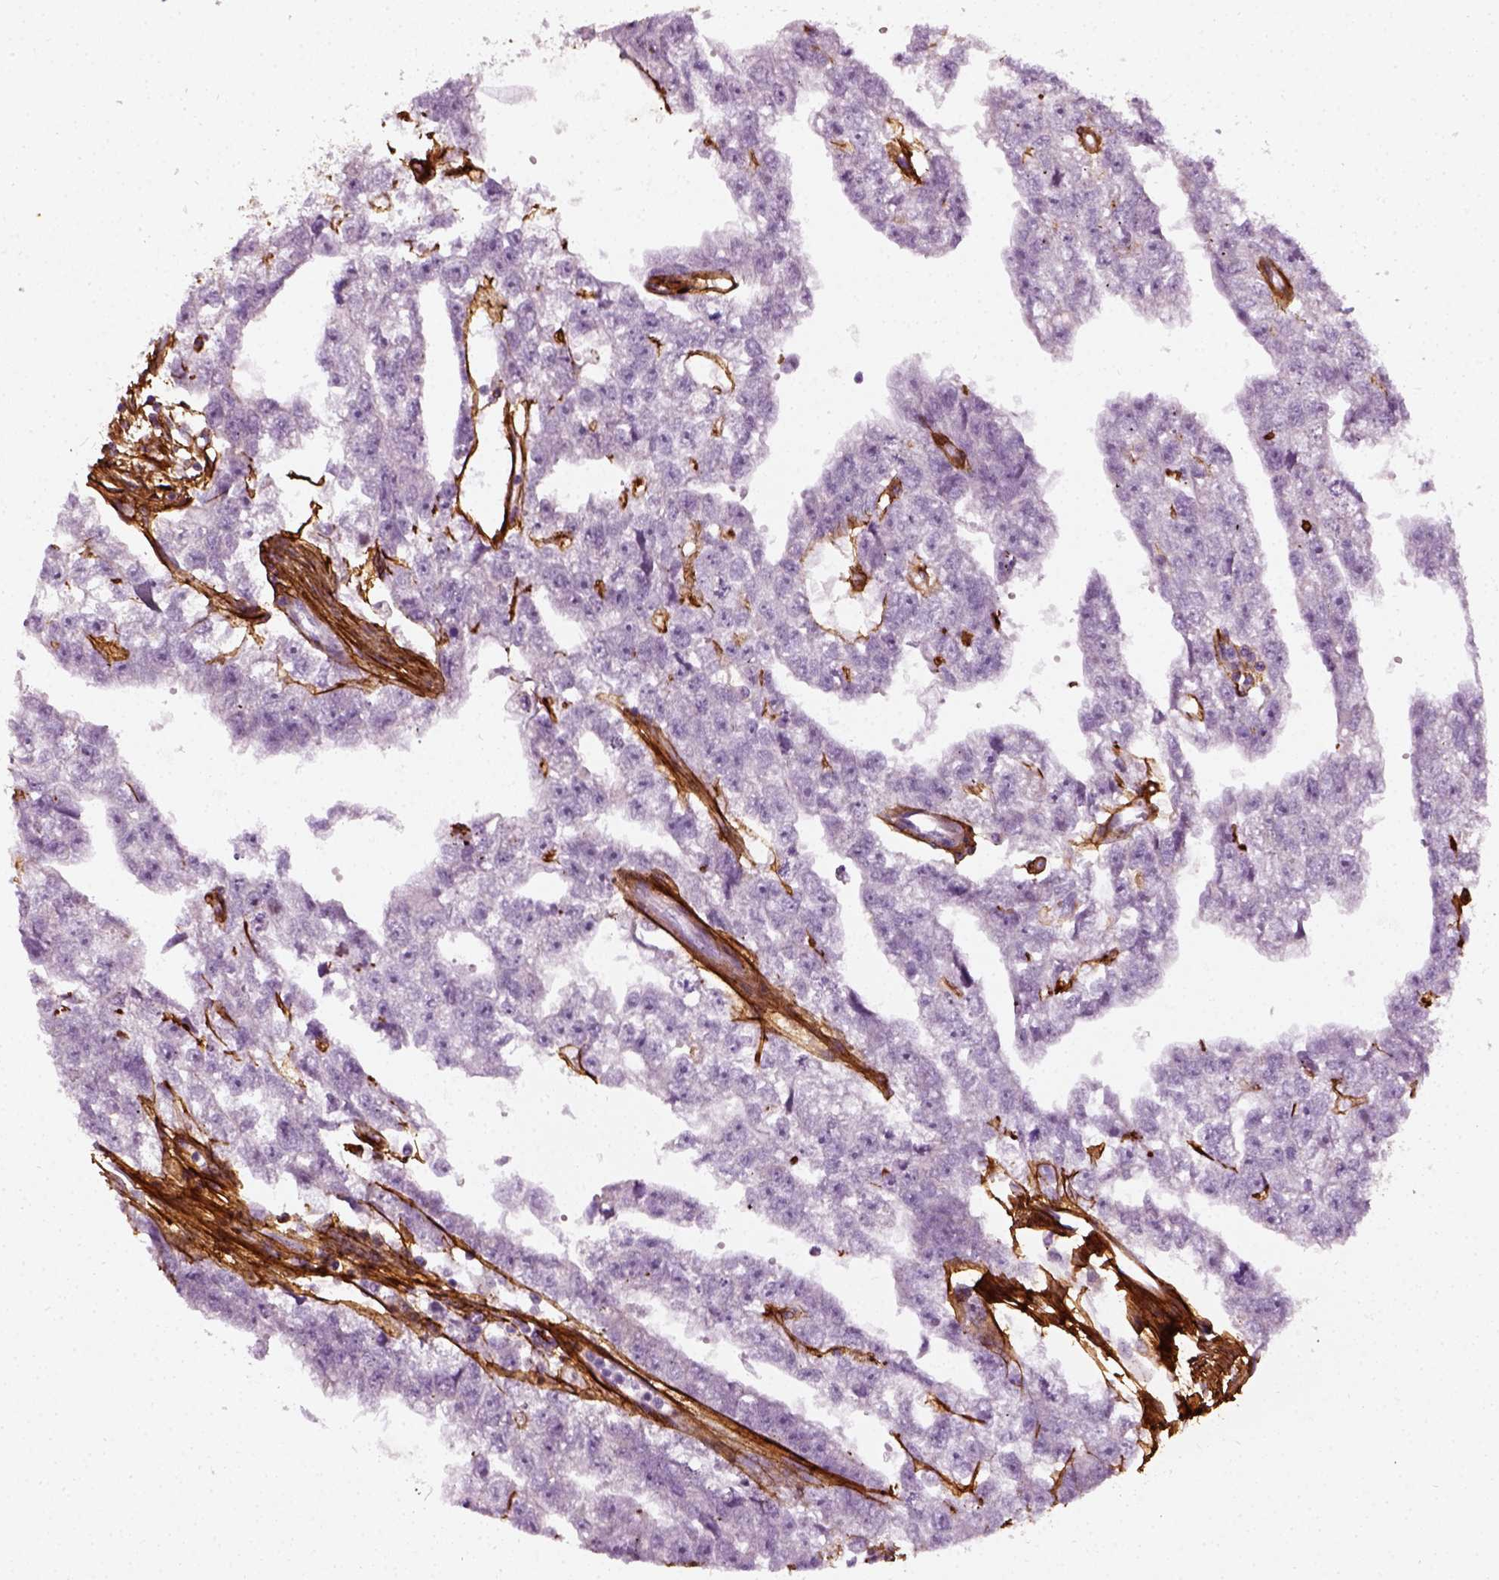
{"staining": {"intensity": "negative", "quantity": "none", "location": "none"}, "tissue": "testis cancer", "cell_type": "Tumor cells", "image_type": "cancer", "snomed": [{"axis": "morphology", "description": "Carcinoma, Embryonal, NOS"}, {"axis": "morphology", "description": "Teratoma, malignant, NOS"}, {"axis": "topography", "description": "Testis"}], "caption": "A high-resolution photomicrograph shows immunohistochemistry staining of malignant teratoma (testis), which reveals no significant expression in tumor cells. (DAB immunohistochemistry, high magnification).", "gene": "COL6A2", "patient": {"sex": "male", "age": 44}}